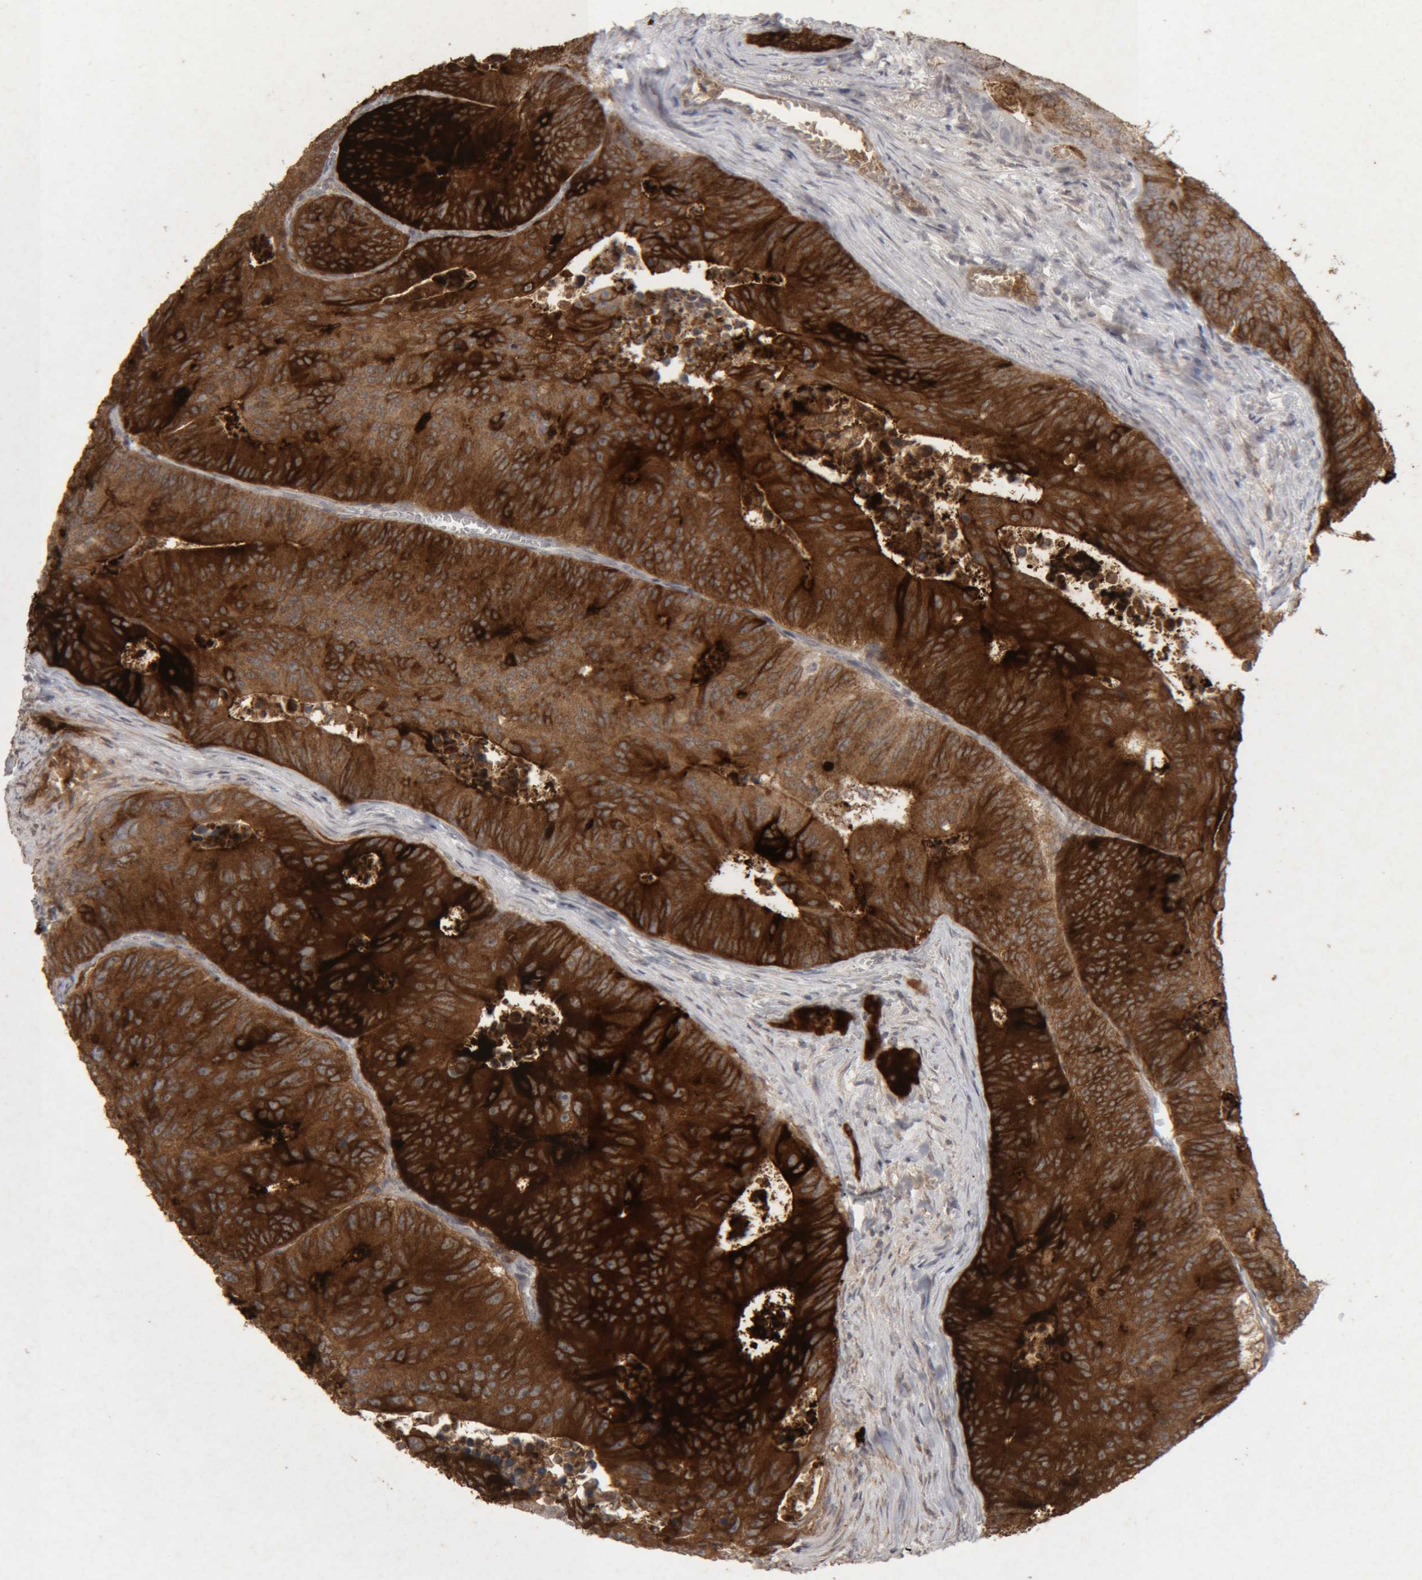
{"staining": {"intensity": "strong", "quantity": ">75%", "location": "cytoplasmic/membranous"}, "tissue": "colorectal cancer", "cell_type": "Tumor cells", "image_type": "cancer", "snomed": [{"axis": "morphology", "description": "Adenocarcinoma, NOS"}, {"axis": "topography", "description": "Colon"}], "caption": "Human colorectal cancer (adenocarcinoma) stained with a brown dye shows strong cytoplasmic/membranous positive staining in approximately >75% of tumor cells.", "gene": "MEP1A", "patient": {"sex": "male", "age": 87}}